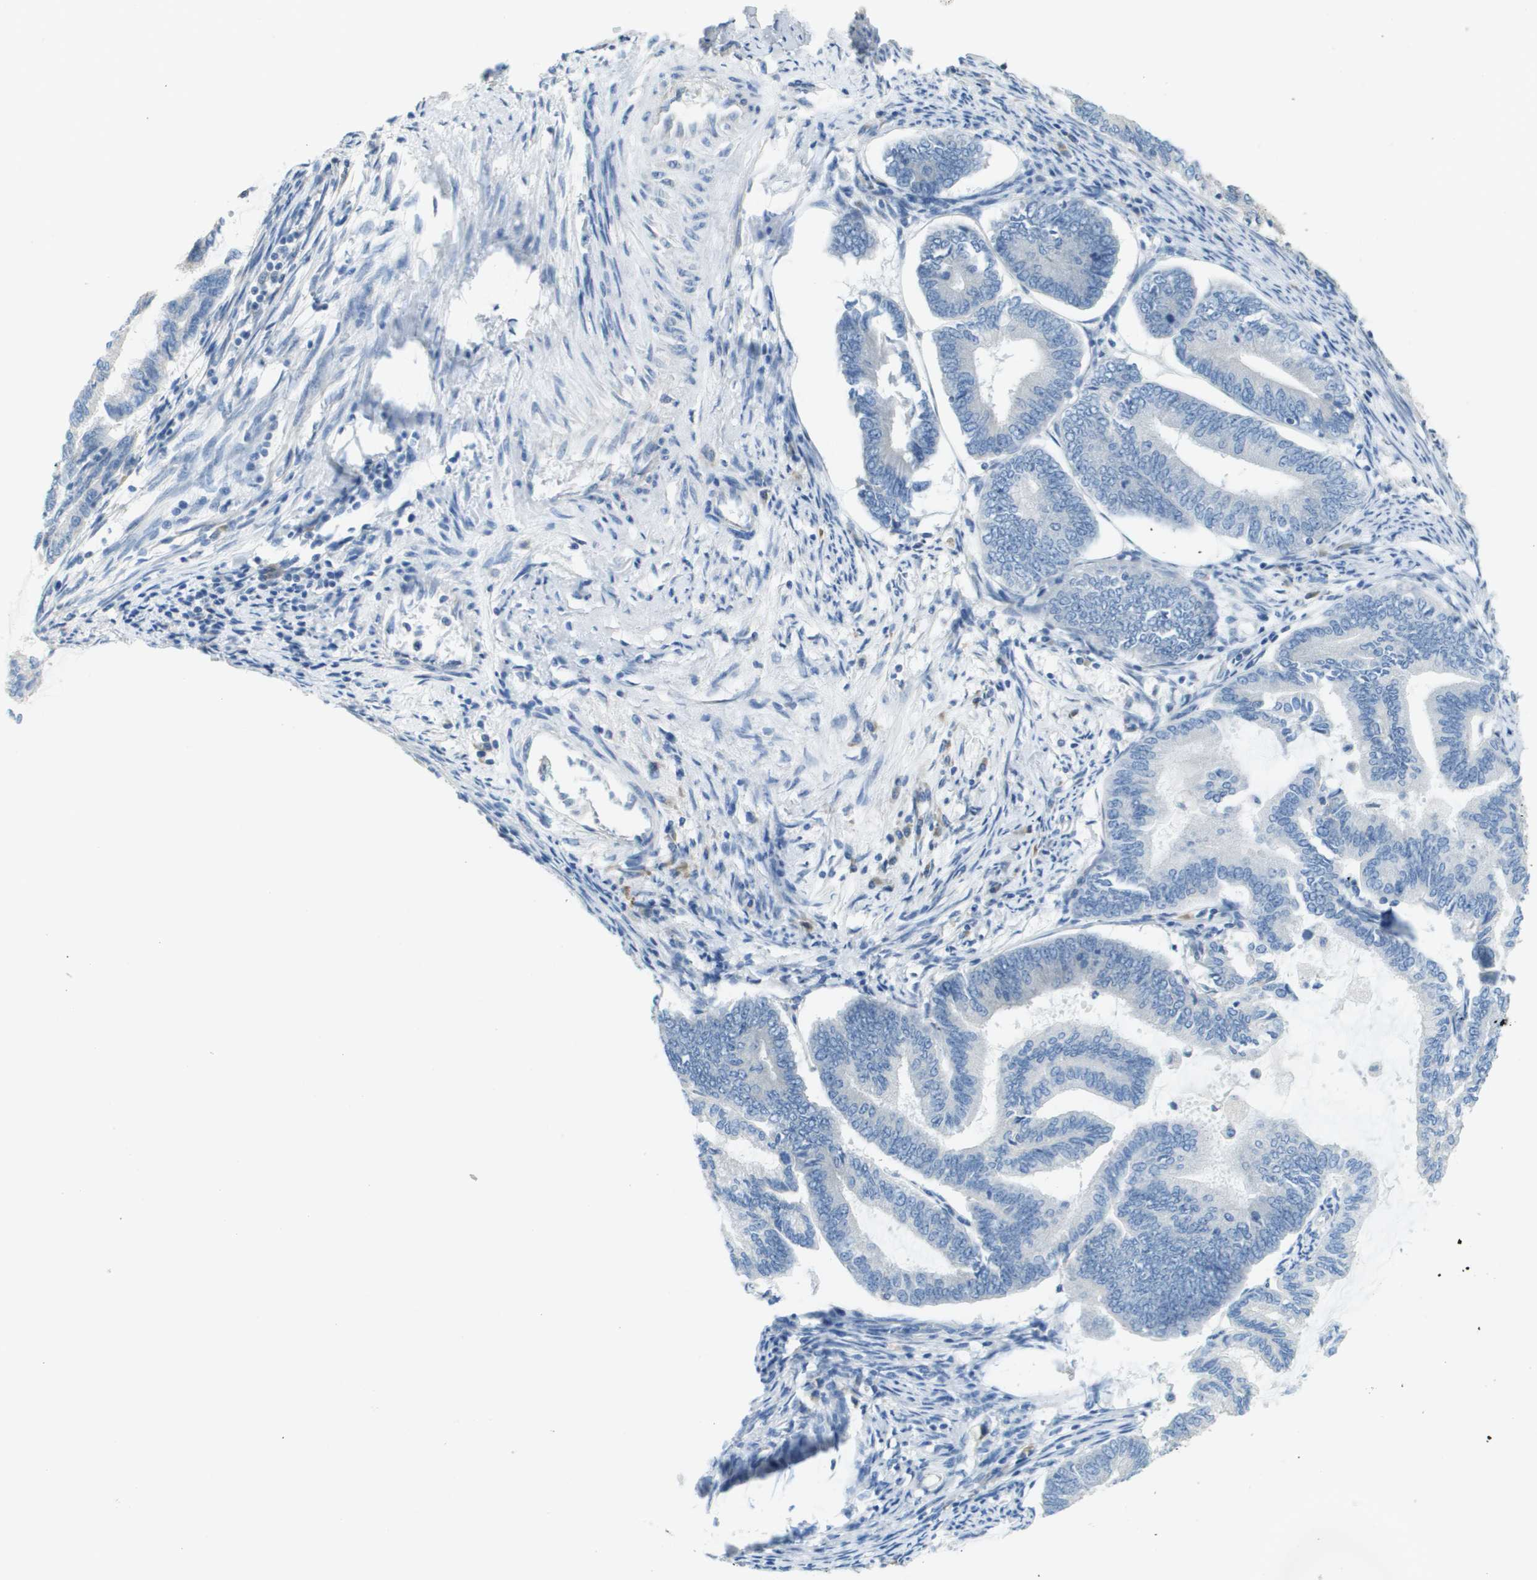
{"staining": {"intensity": "negative", "quantity": "none", "location": "none"}, "tissue": "endometrial cancer", "cell_type": "Tumor cells", "image_type": "cancer", "snomed": [{"axis": "morphology", "description": "Adenocarcinoma, NOS"}, {"axis": "topography", "description": "Endometrium"}], "caption": "DAB (3,3'-diaminobenzidine) immunohistochemical staining of endometrial cancer (adenocarcinoma) displays no significant staining in tumor cells. (DAB (3,3'-diaminobenzidine) IHC with hematoxylin counter stain).", "gene": "DNAJB11", "patient": {"sex": "female", "age": 86}}